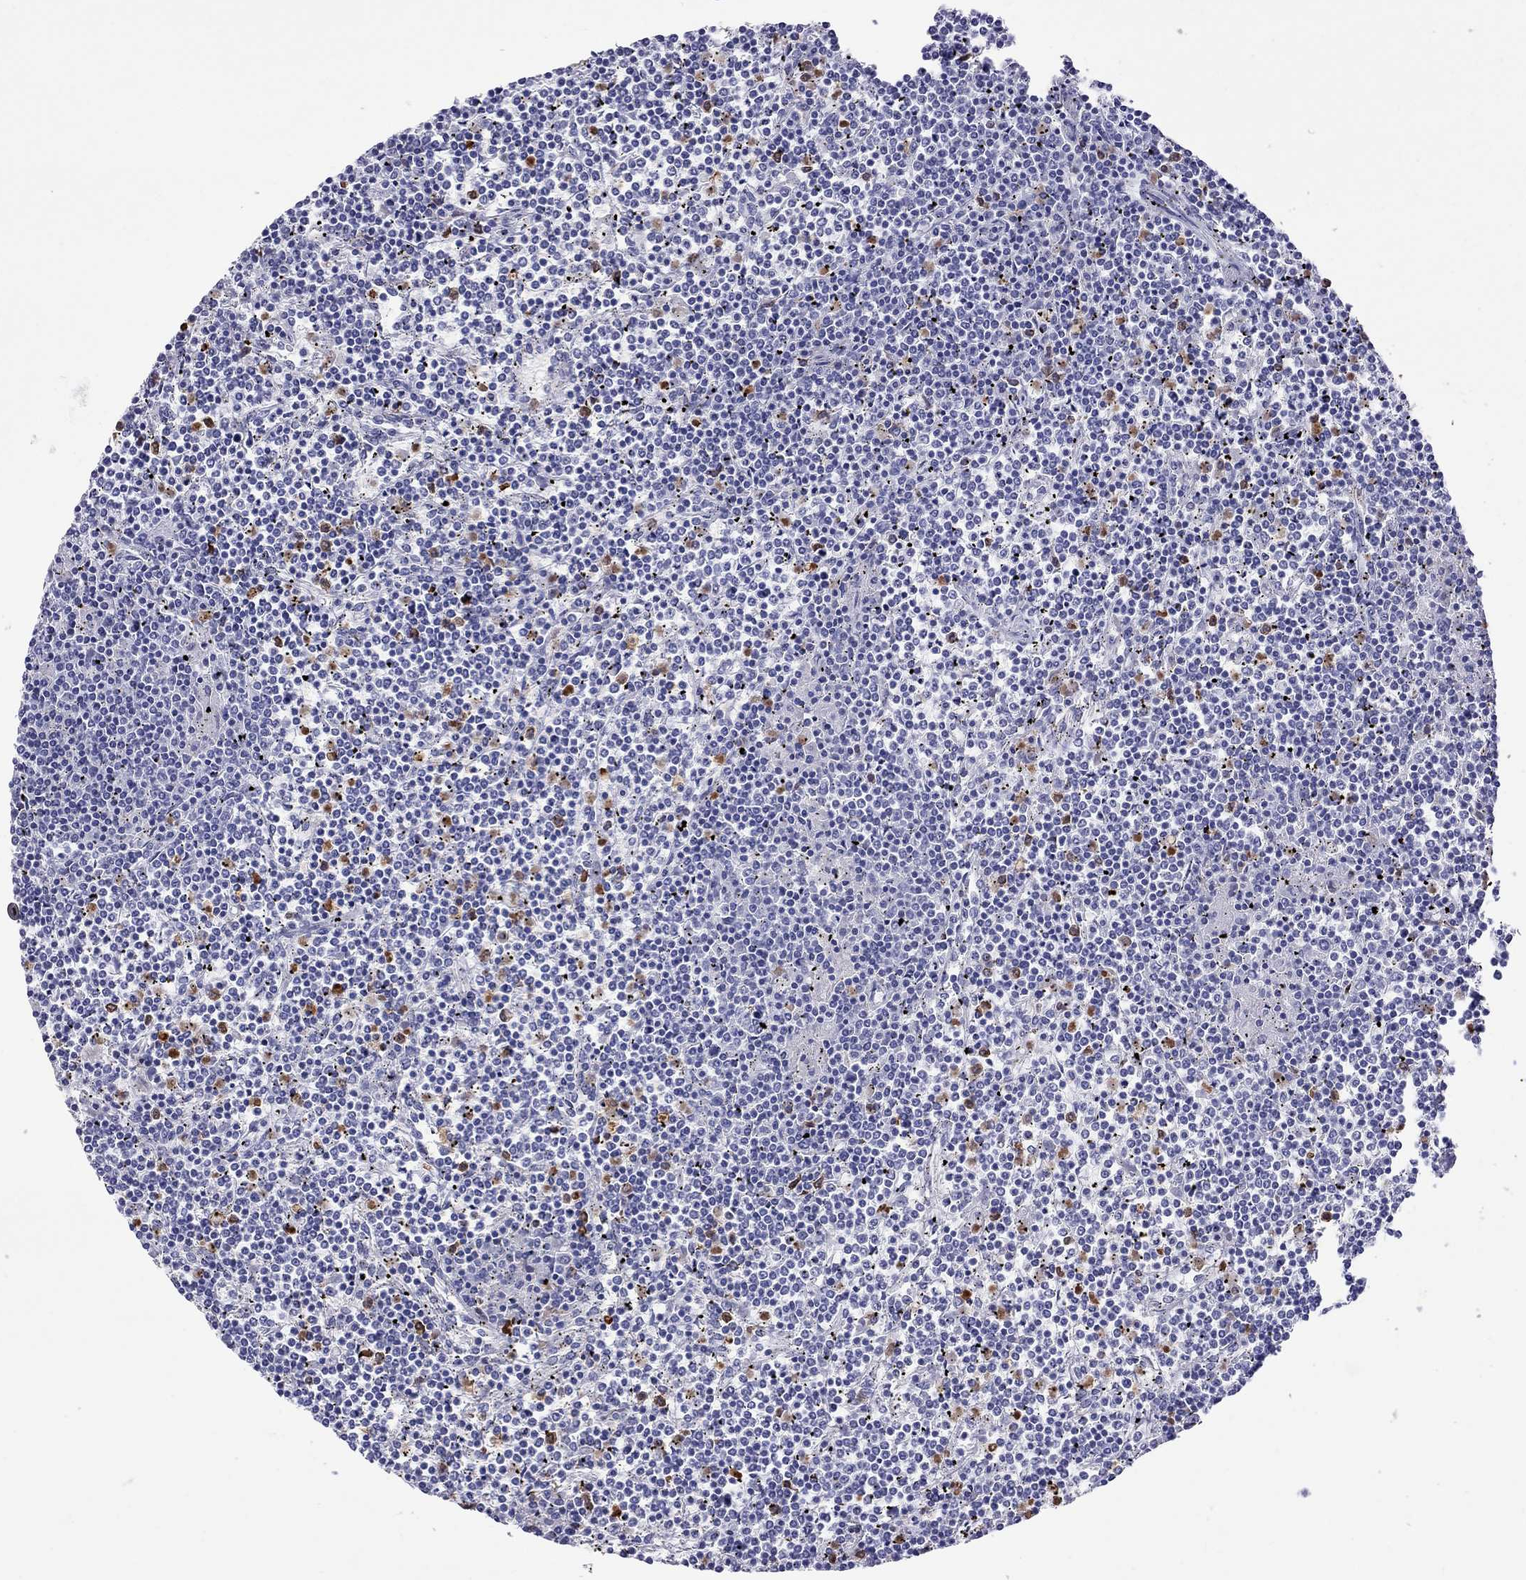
{"staining": {"intensity": "negative", "quantity": "none", "location": "none"}, "tissue": "lymphoma", "cell_type": "Tumor cells", "image_type": "cancer", "snomed": [{"axis": "morphology", "description": "Malignant lymphoma, non-Hodgkin's type, Low grade"}, {"axis": "topography", "description": "Spleen"}], "caption": "High magnification brightfield microscopy of lymphoma stained with DAB (brown) and counterstained with hematoxylin (blue): tumor cells show no significant positivity. (Immunohistochemistry, brightfield microscopy, high magnification).", "gene": "SLAMF1", "patient": {"sex": "female", "age": 19}}